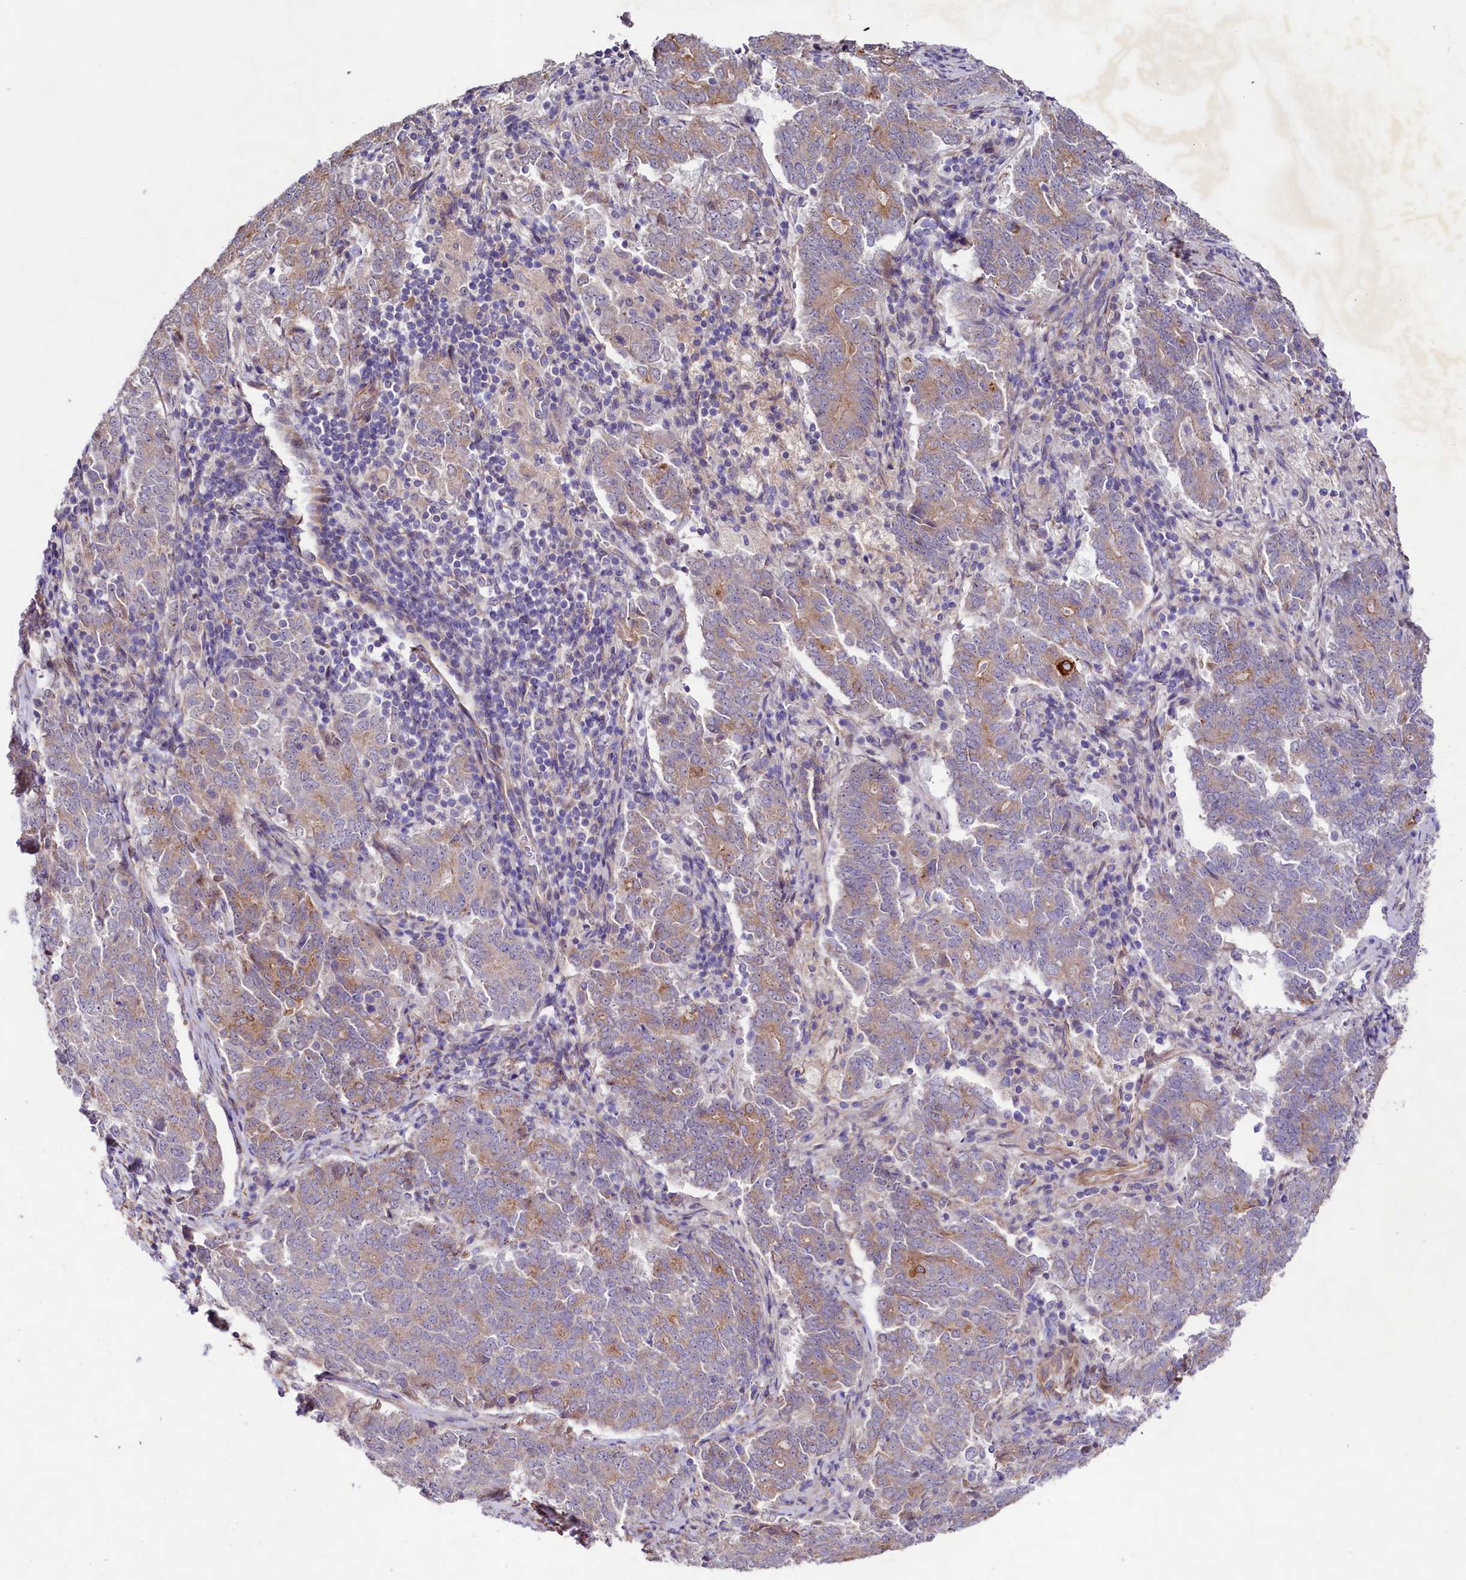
{"staining": {"intensity": "moderate", "quantity": "25%-75%", "location": "cytoplasmic/membranous"}, "tissue": "endometrial cancer", "cell_type": "Tumor cells", "image_type": "cancer", "snomed": [{"axis": "morphology", "description": "Adenocarcinoma, NOS"}, {"axis": "topography", "description": "Endometrium"}], "caption": "Immunohistochemical staining of human adenocarcinoma (endometrial) reveals medium levels of moderate cytoplasmic/membranous expression in approximately 25%-75% of tumor cells.", "gene": "VPS11", "patient": {"sex": "female", "age": 80}}